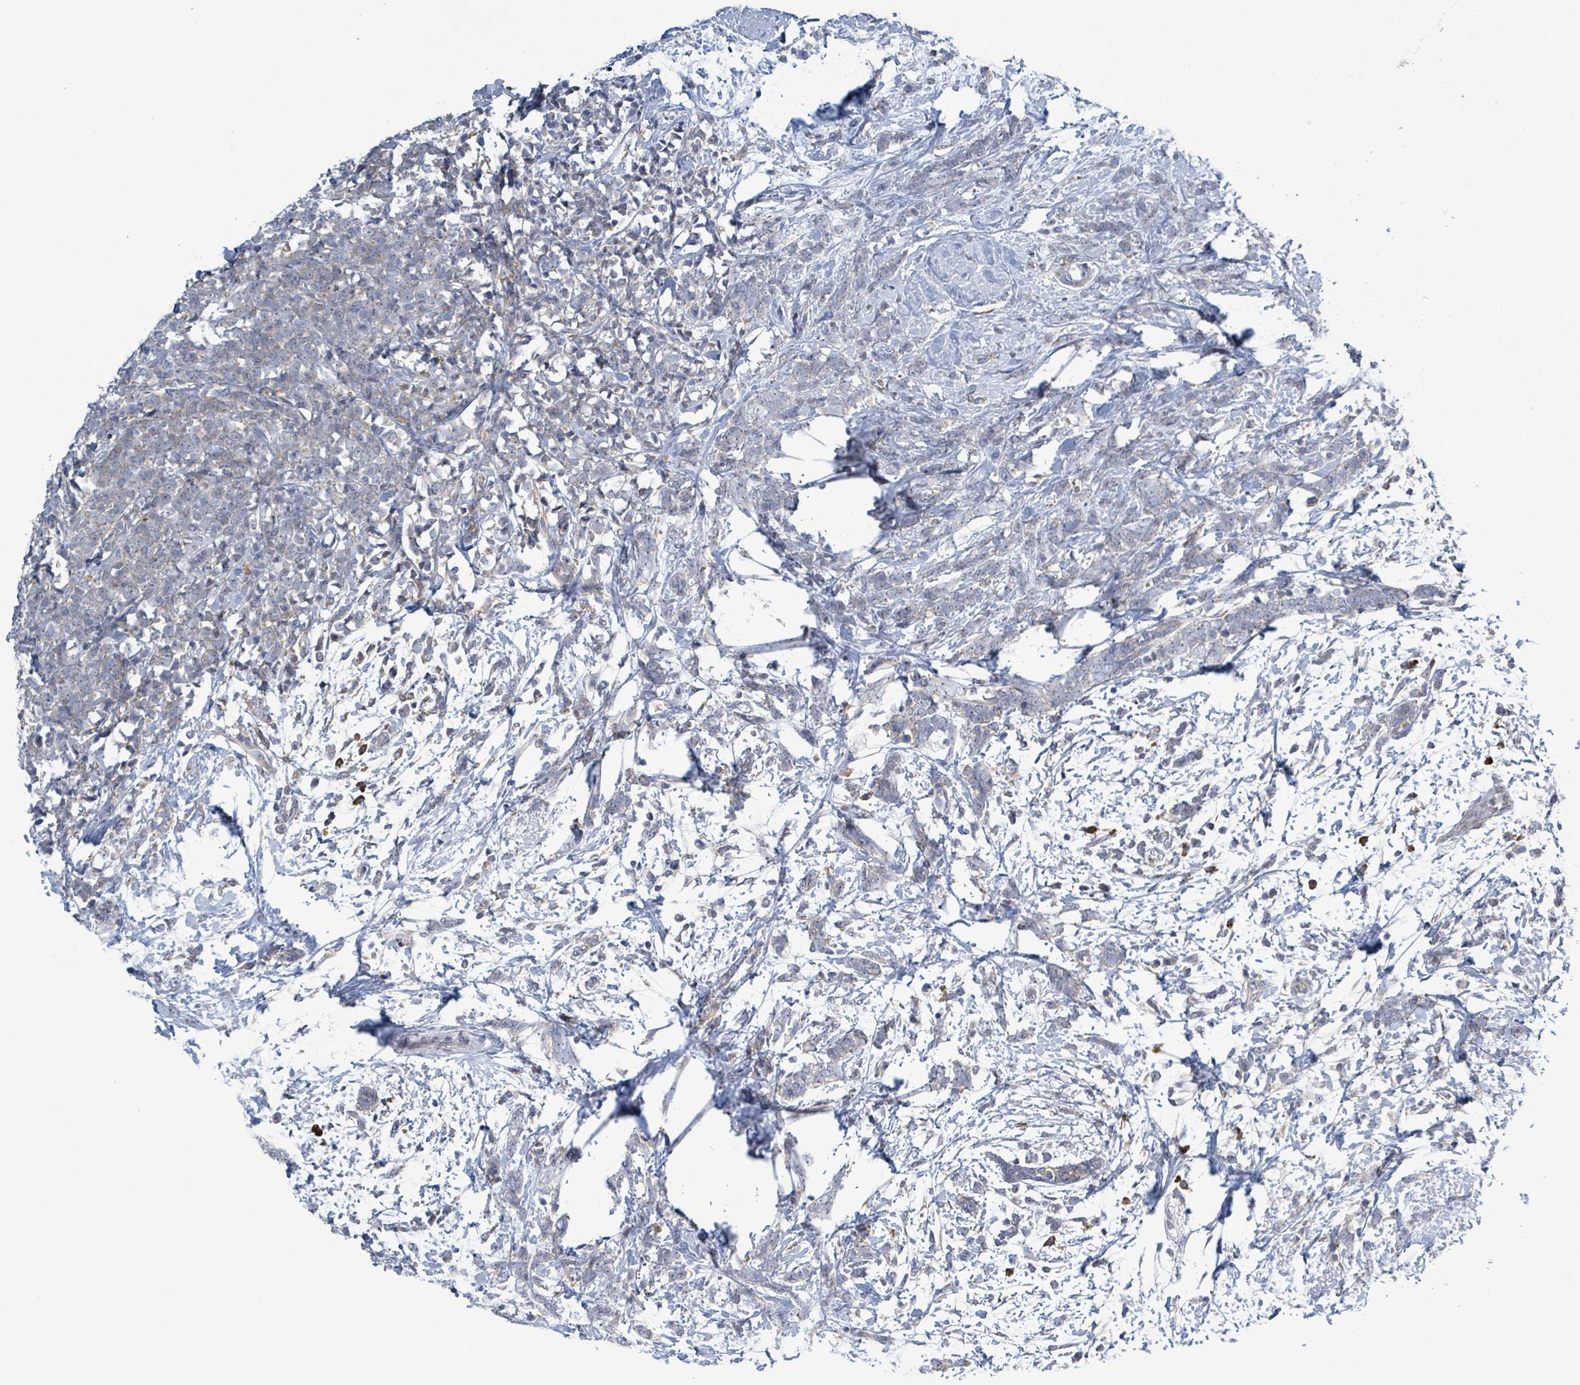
{"staining": {"intensity": "negative", "quantity": "none", "location": "none"}, "tissue": "breast cancer", "cell_type": "Tumor cells", "image_type": "cancer", "snomed": [{"axis": "morphology", "description": "Lobular carcinoma"}, {"axis": "topography", "description": "Breast"}], "caption": "The IHC photomicrograph has no significant expression in tumor cells of breast cancer (lobular carcinoma) tissue.", "gene": "ATP13A1", "patient": {"sex": "female", "age": 58}}